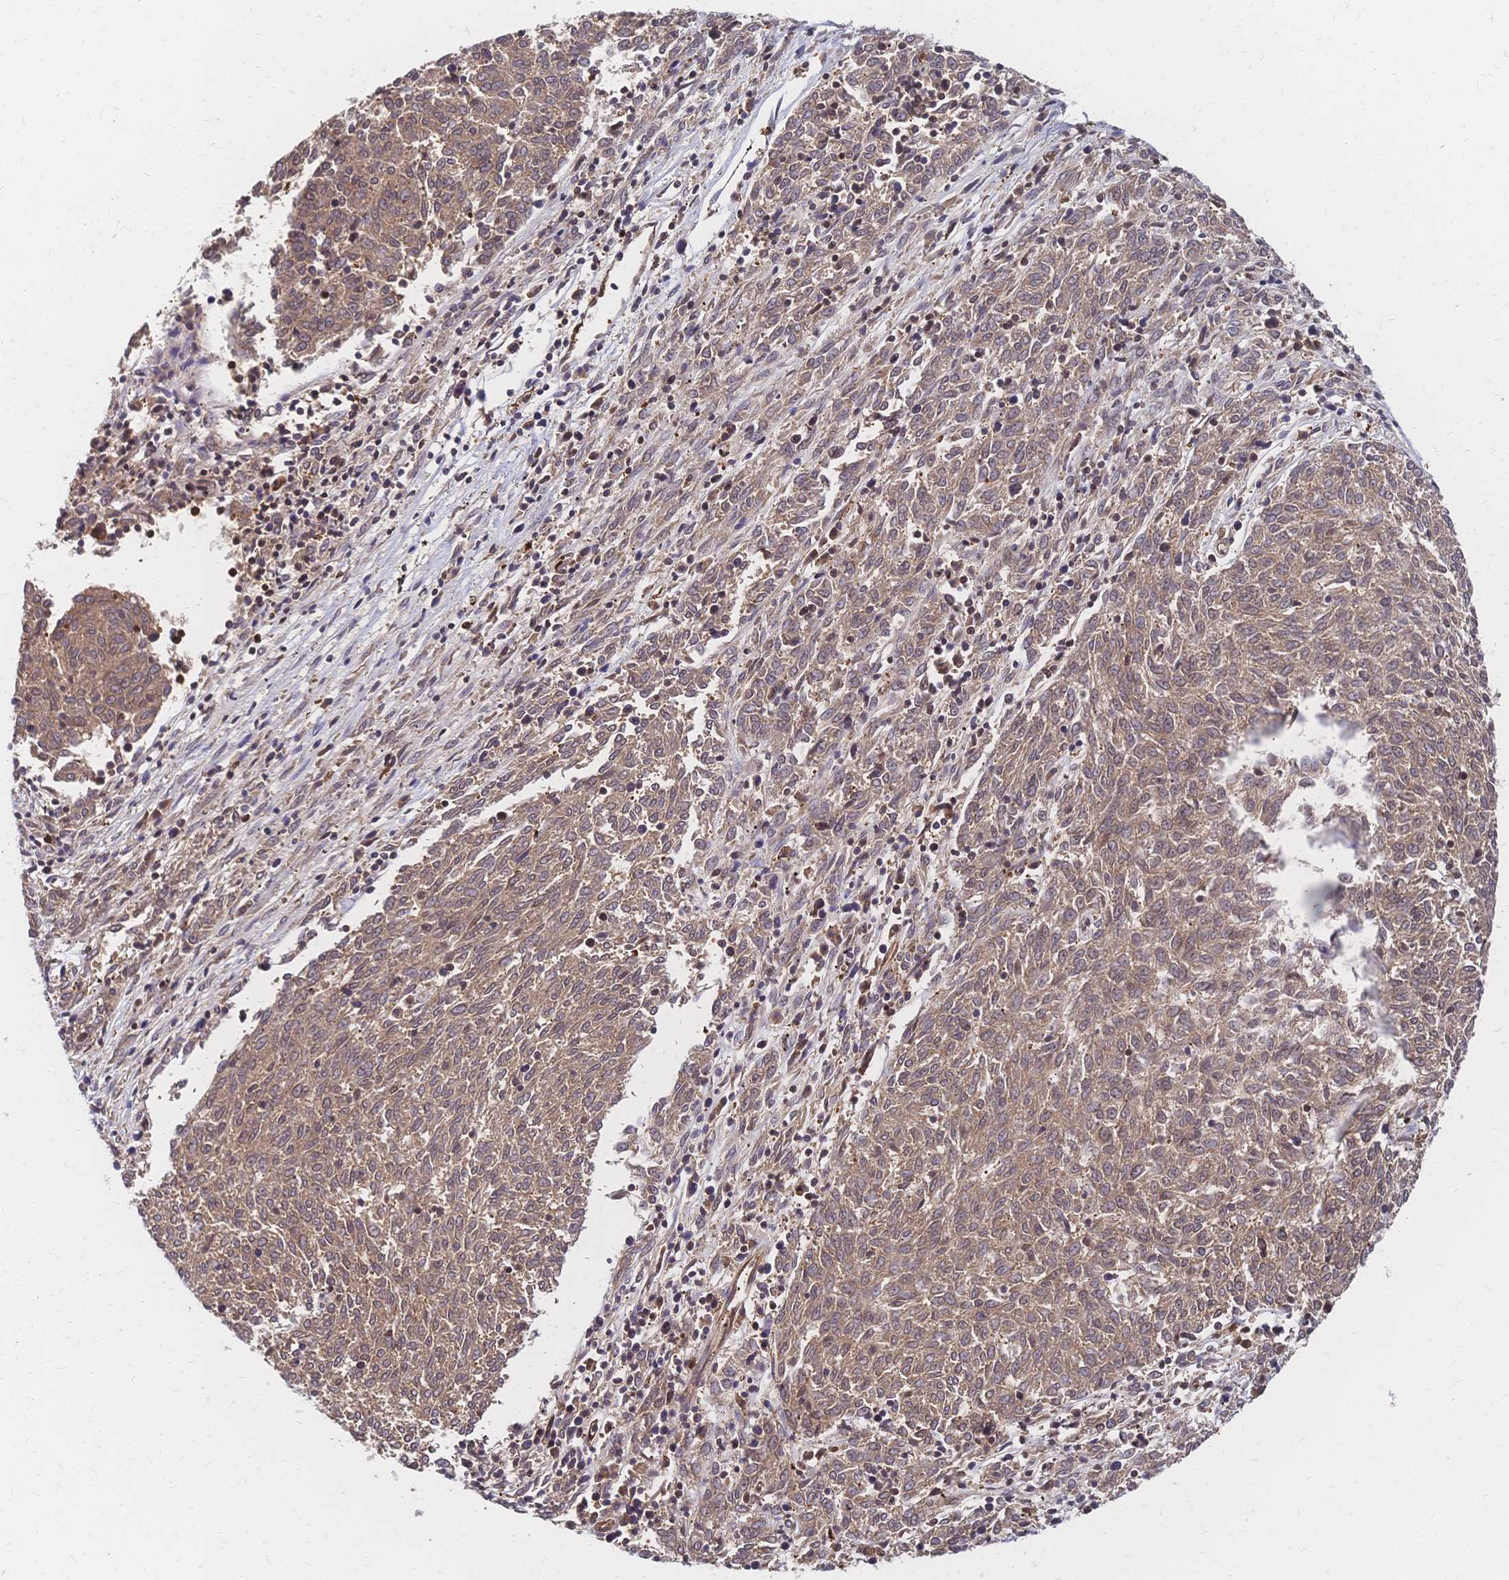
{"staining": {"intensity": "weak", "quantity": ">75%", "location": "cytoplasmic/membranous"}, "tissue": "melanoma", "cell_type": "Tumor cells", "image_type": "cancer", "snomed": [{"axis": "morphology", "description": "Malignant melanoma, NOS"}, {"axis": "topography", "description": "Skin"}], "caption": "Immunohistochemistry (IHC) of malignant melanoma reveals low levels of weak cytoplasmic/membranous staining in about >75% of tumor cells.", "gene": "HDGF", "patient": {"sex": "female", "age": 72}}